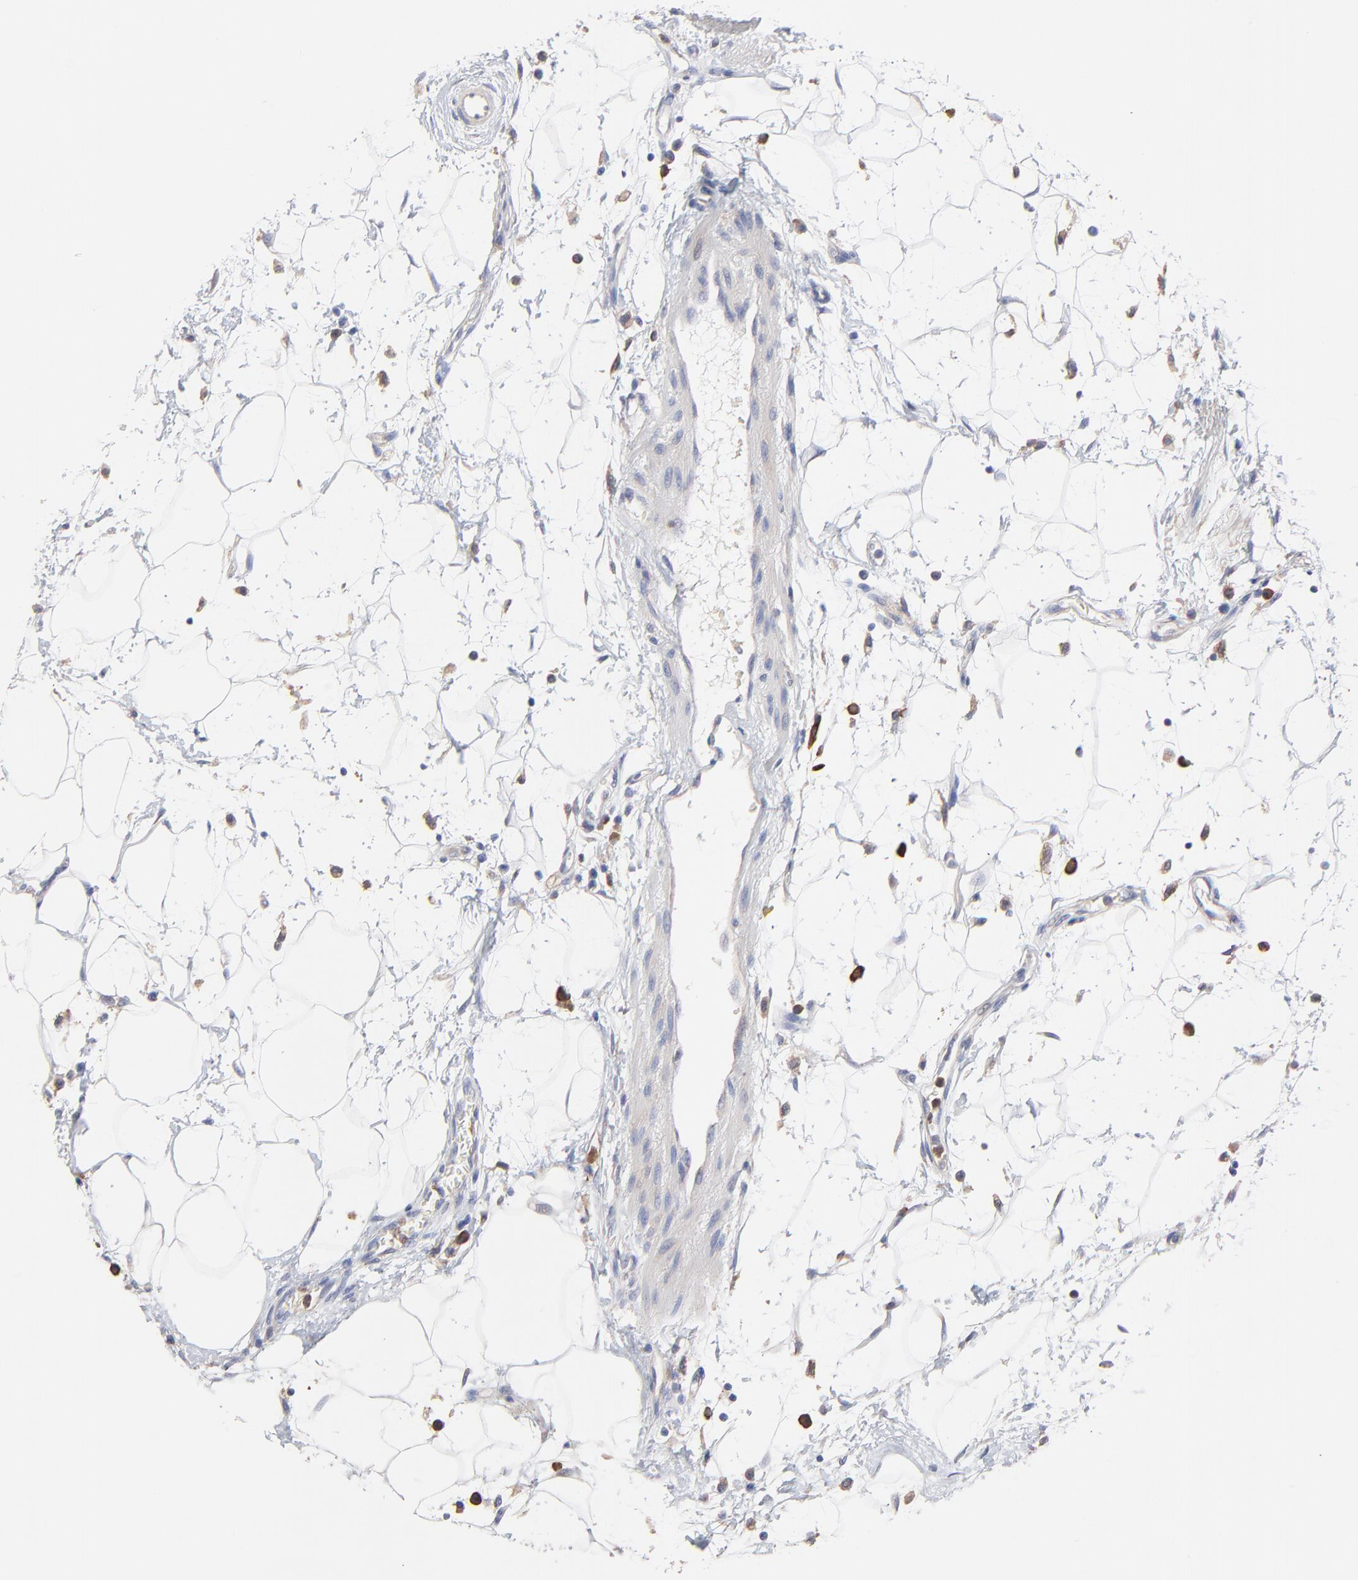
{"staining": {"intensity": "moderate", "quantity": ">75%", "location": "cytoplasmic/membranous"}, "tissue": "pancreas", "cell_type": "Exocrine glandular cells", "image_type": "normal", "snomed": [{"axis": "morphology", "description": "Normal tissue, NOS"}, {"axis": "topography", "description": "Pancreas"}], "caption": "Protein analysis of benign pancreas demonstrates moderate cytoplasmic/membranous positivity in about >75% of exocrine glandular cells.", "gene": "PPFIBP2", "patient": {"sex": "male", "age": 66}}